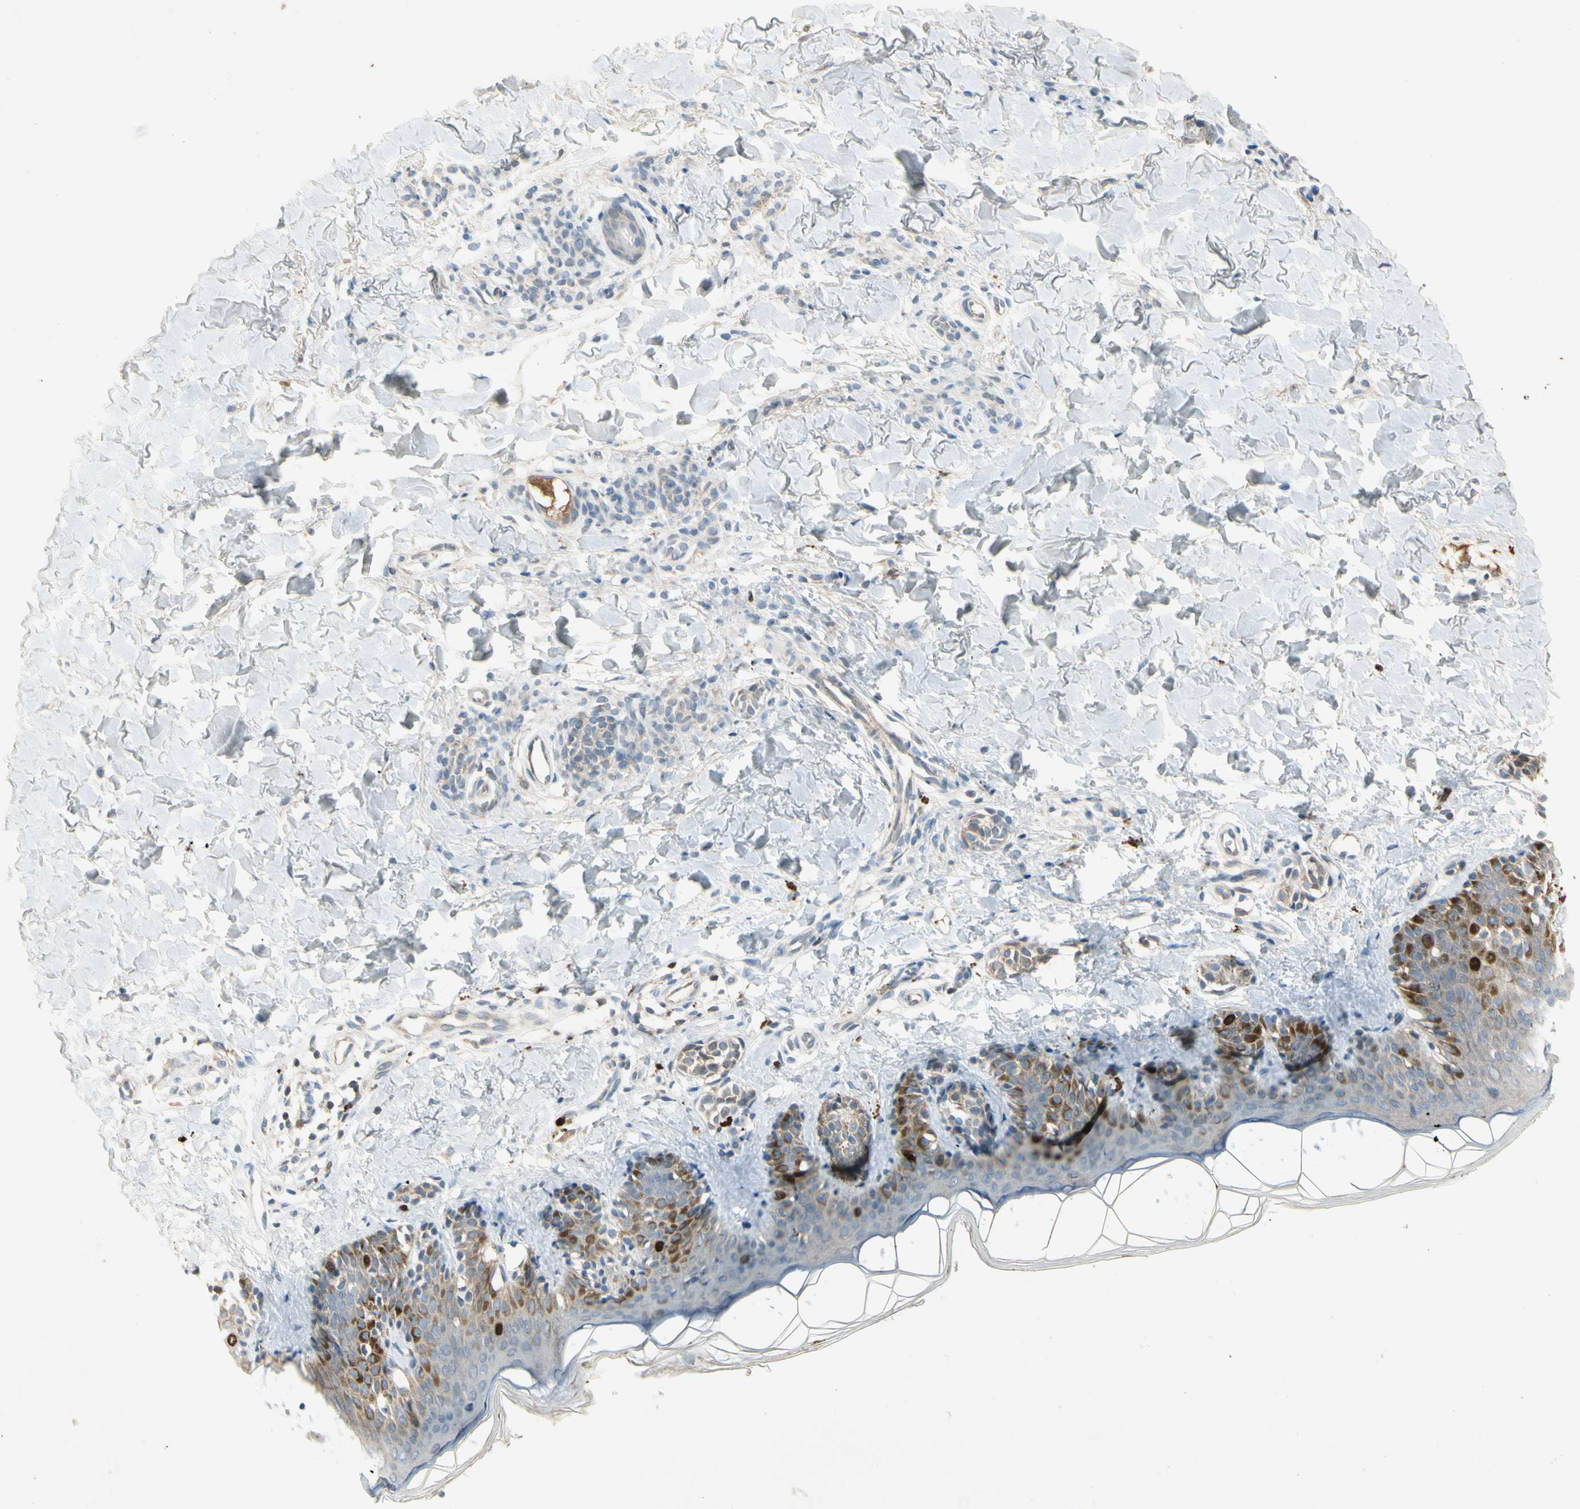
{"staining": {"intensity": "moderate", "quantity": "25%-75%", "location": "cytoplasmic/membranous,nuclear"}, "tissue": "skin", "cell_type": "Fibroblasts", "image_type": "normal", "snomed": [{"axis": "morphology", "description": "Normal tissue, NOS"}, {"axis": "topography", "description": "Skin"}], "caption": "This micrograph shows immunohistochemistry staining of benign human skin, with medium moderate cytoplasmic/membranous,nuclear positivity in approximately 25%-75% of fibroblasts.", "gene": "PITX1", "patient": {"sex": "male", "age": 16}}